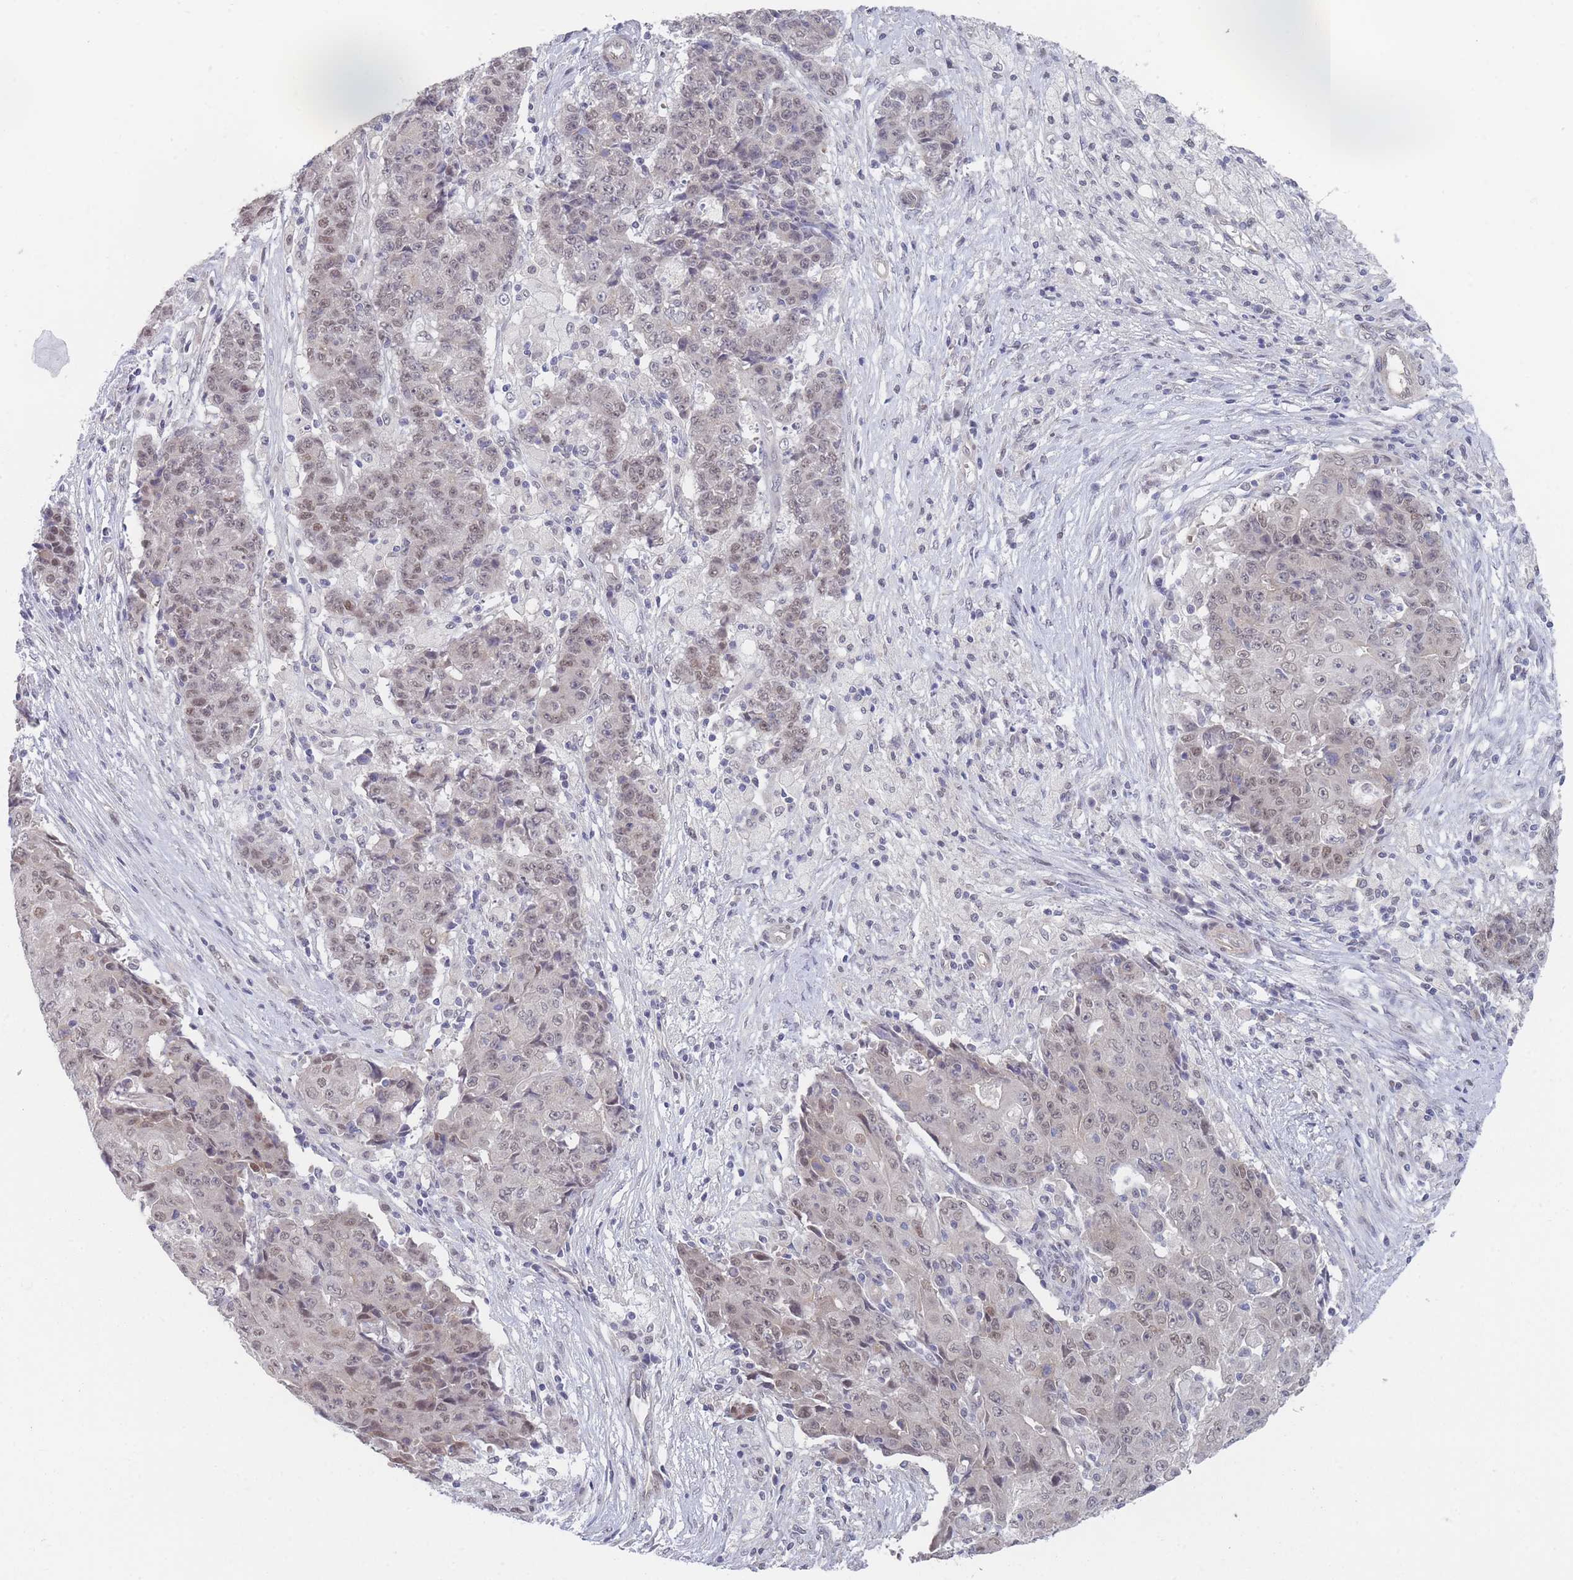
{"staining": {"intensity": "weak", "quantity": "<25%", "location": "nuclear"}, "tissue": "ovarian cancer", "cell_type": "Tumor cells", "image_type": "cancer", "snomed": [{"axis": "morphology", "description": "Carcinoma, endometroid"}, {"axis": "topography", "description": "Ovary"}], "caption": "Micrograph shows no significant protein expression in tumor cells of ovarian endometroid carcinoma.", "gene": "ANKRD10", "patient": {"sex": "female", "age": 42}}